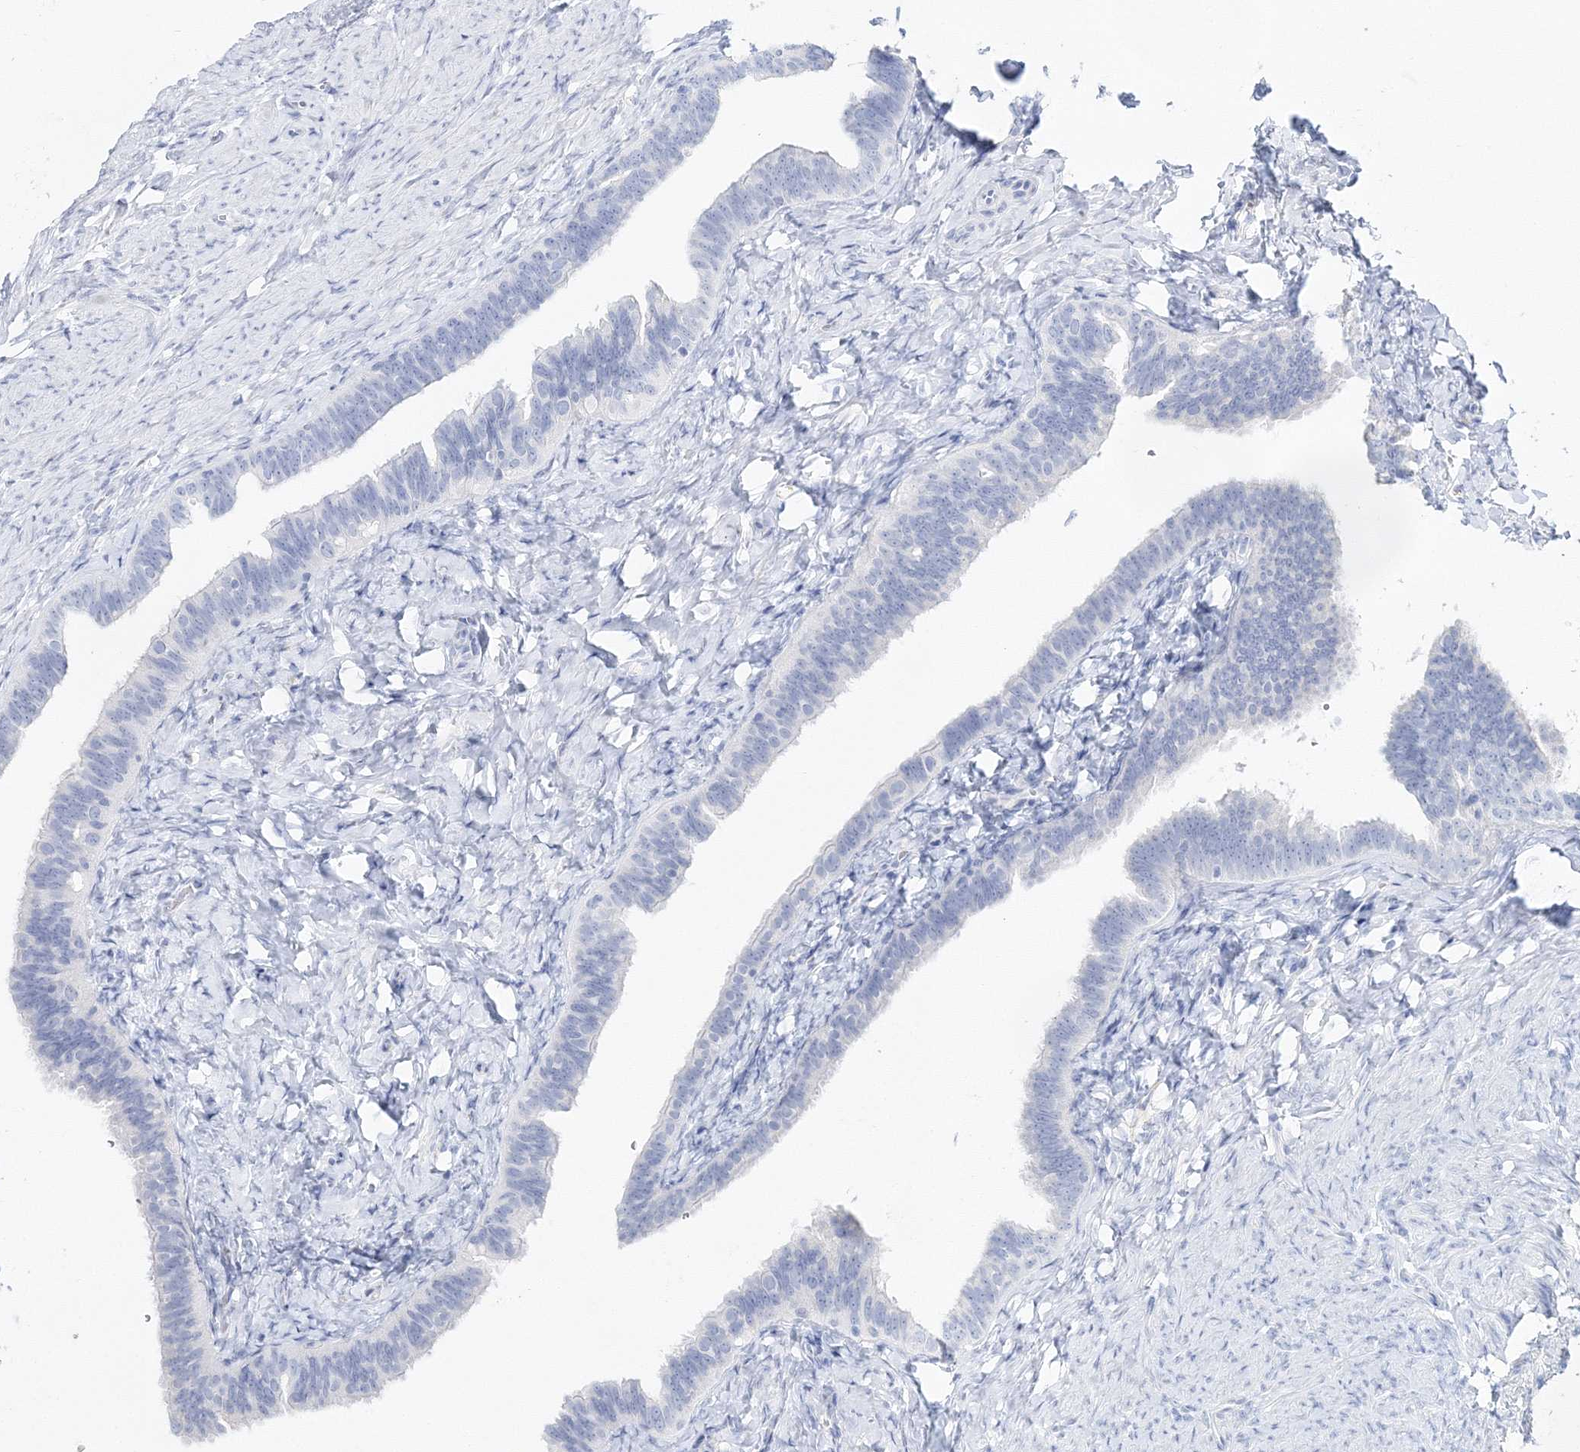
{"staining": {"intensity": "negative", "quantity": "none", "location": "none"}, "tissue": "fallopian tube", "cell_type": "Glandular cells", "image_type": "normal", "snomed": [{"axis": "morphology", "description": "Normal tissue, NOS"}, {"axis": "topography", "description": "Fallopian tube"}], "caption": "This is a histopathology image of immunohistochemistry (IHC) staining of unremarkable fallopian tube, which shows no staining in glandular cells. Brightfield microscopy of IHC stained with DAB (3,3'-diaminobenzidine) (brown) and hematoxylin (blue), captured at high magnification.", "gene": "MYOZ2", "patient": {"sex": "female", "age": 39}}